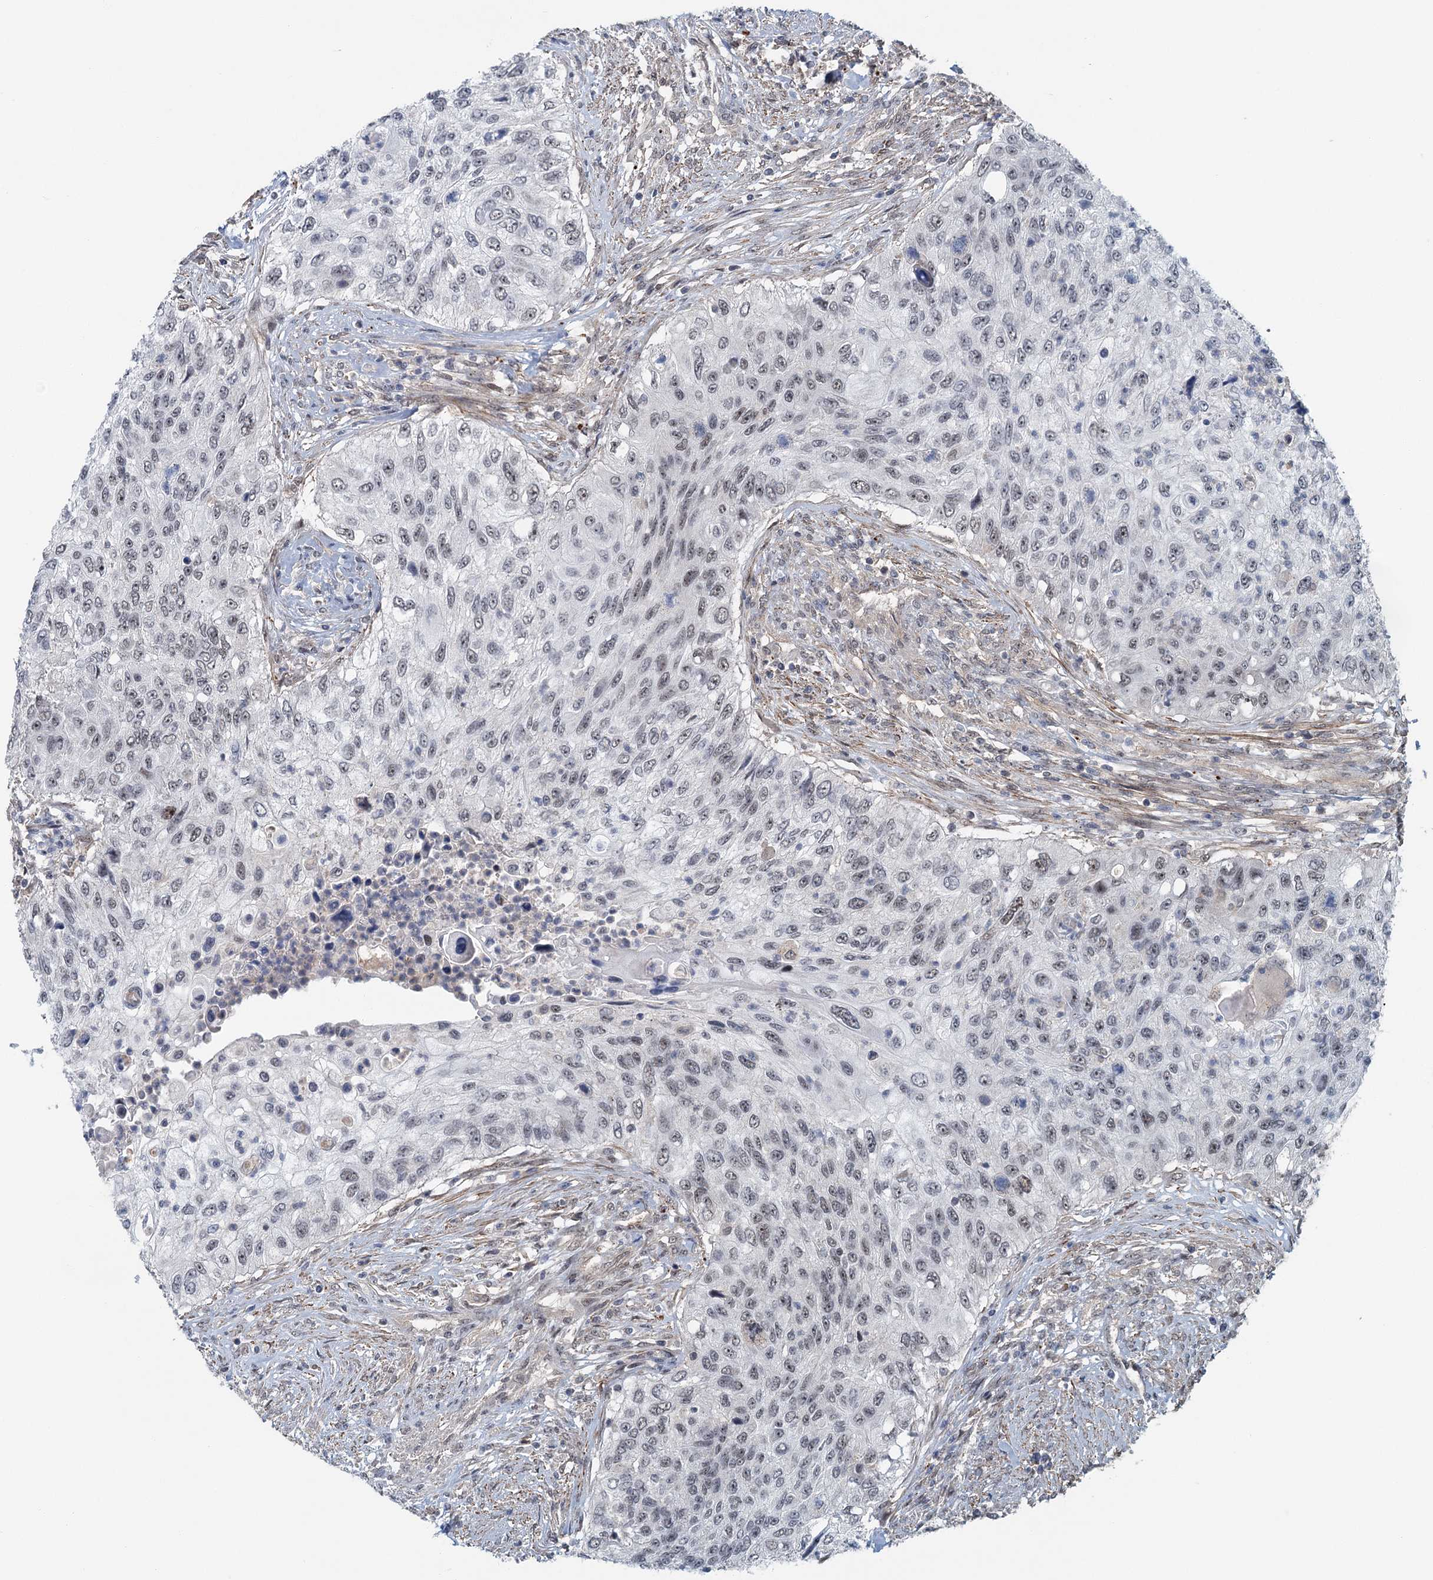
{"staining": {"intensity": "weak", "quantity": "25%-75%", "location": "nuclear"}, "tissue": "urothelial cancer", "cell_type": "Tumor cells", "image_type": "cancer", "snomed": [{"axis": "morphology", "description": "Urothelial carcinoma, High grade"}, {"axis": "topography", "description": "Urinary bladder"}], "caption": "Urothelial cancer stained with immunohistochemistry displays weak nuclear staining in approximately 25%-75% of tumor cells.", "gene": "TAS2R42", "patient": {"sex": "female", "age": 60}}